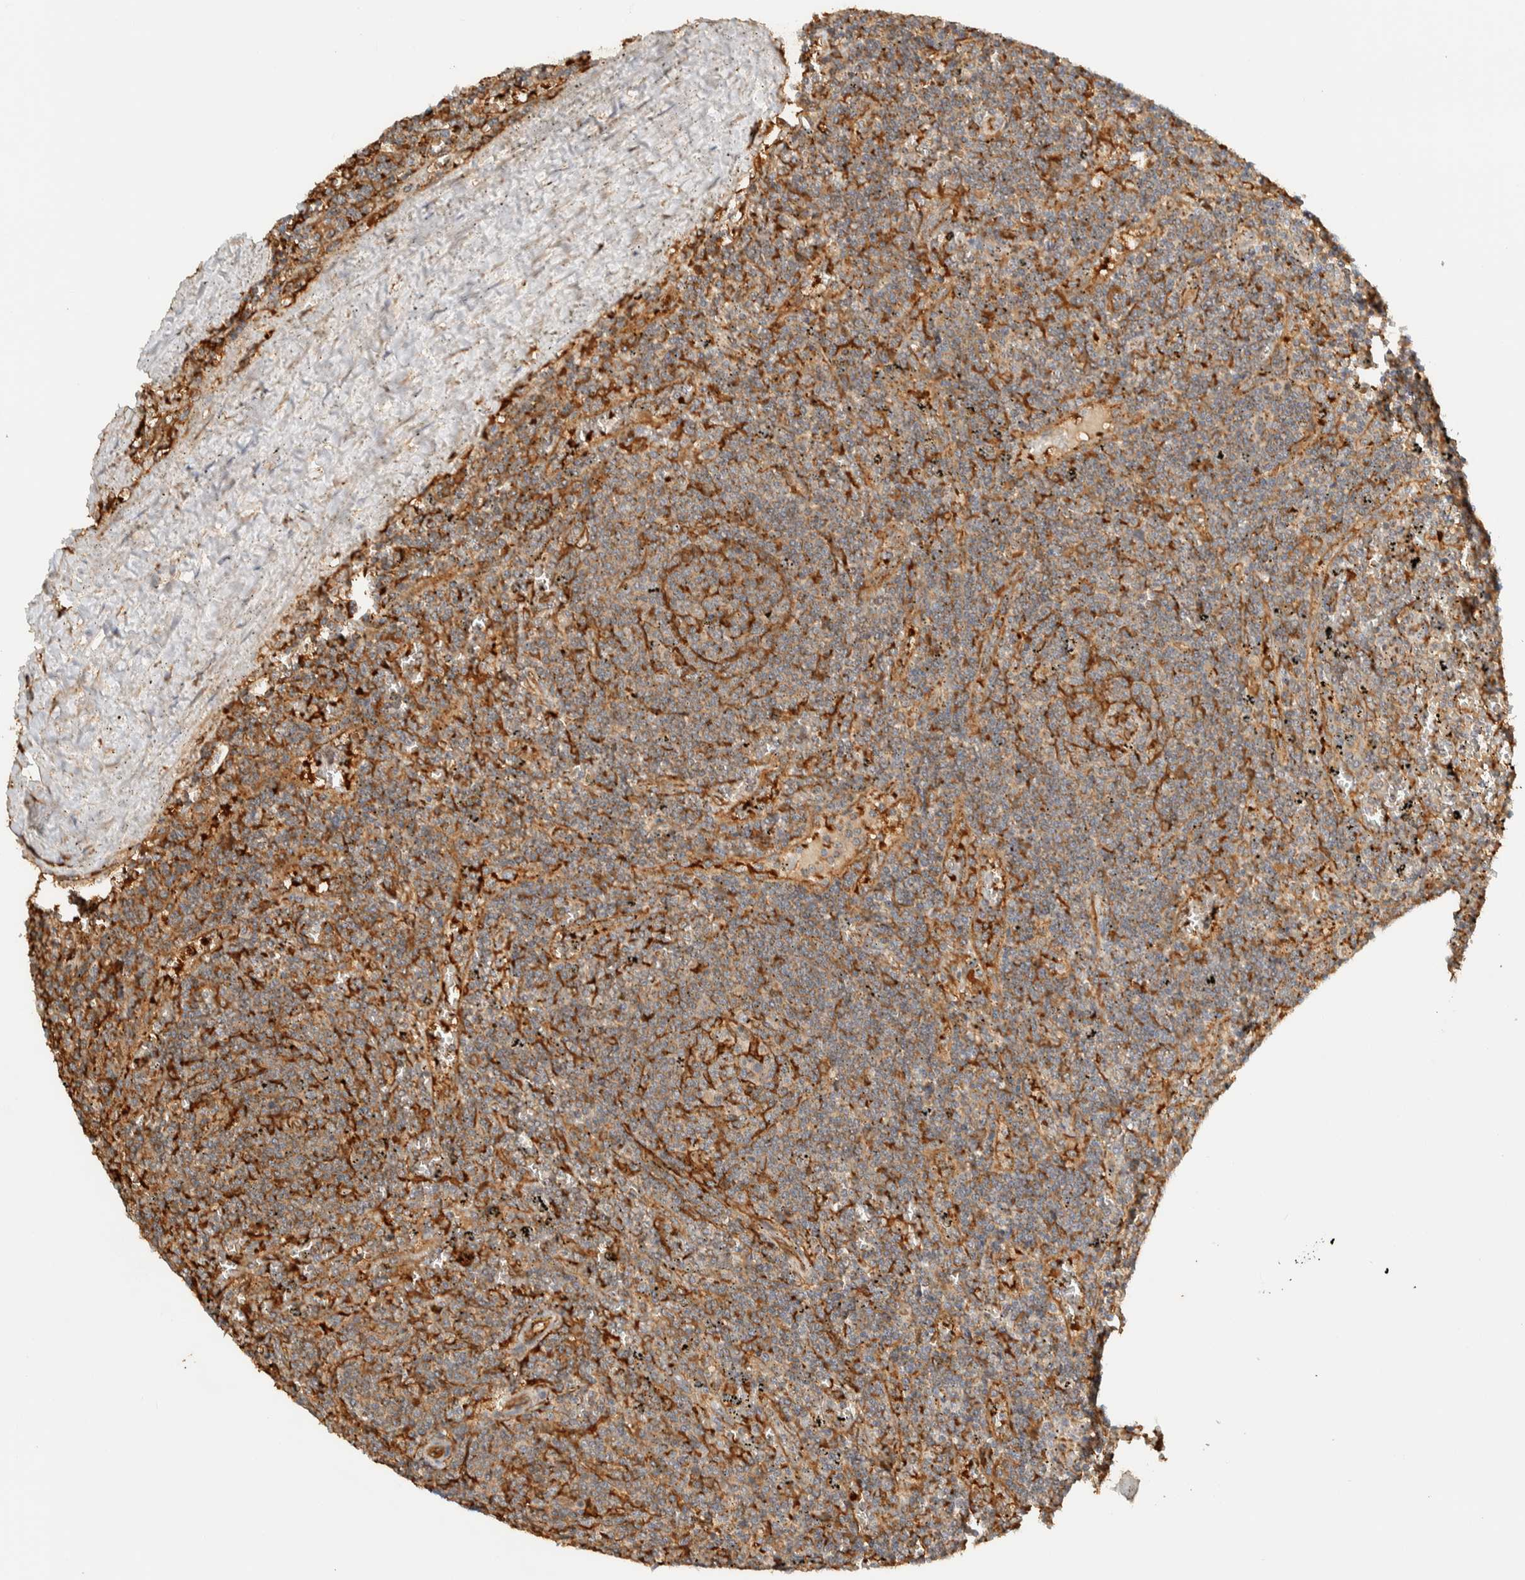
{"staining": {"intensity": "moderate", "quantity": ">75%", "location": "cytoplasmic/membranous"}, "tissue": "lymphoma", "cell_type": "Tumor cells", "image_type": "cancer", "snomed": [{"axis": "morphology", "description": "Malignant lymphoma, non-Hodgkin's type, Low grade"}, {"axis": "topography", "description": "Spleen"}], "caption": "Human lymphoma stained with a protein marker displays moderate staining in tumor cells.", "gene": "TMEM192", "patient": {"sex": "female", "age": 50}}